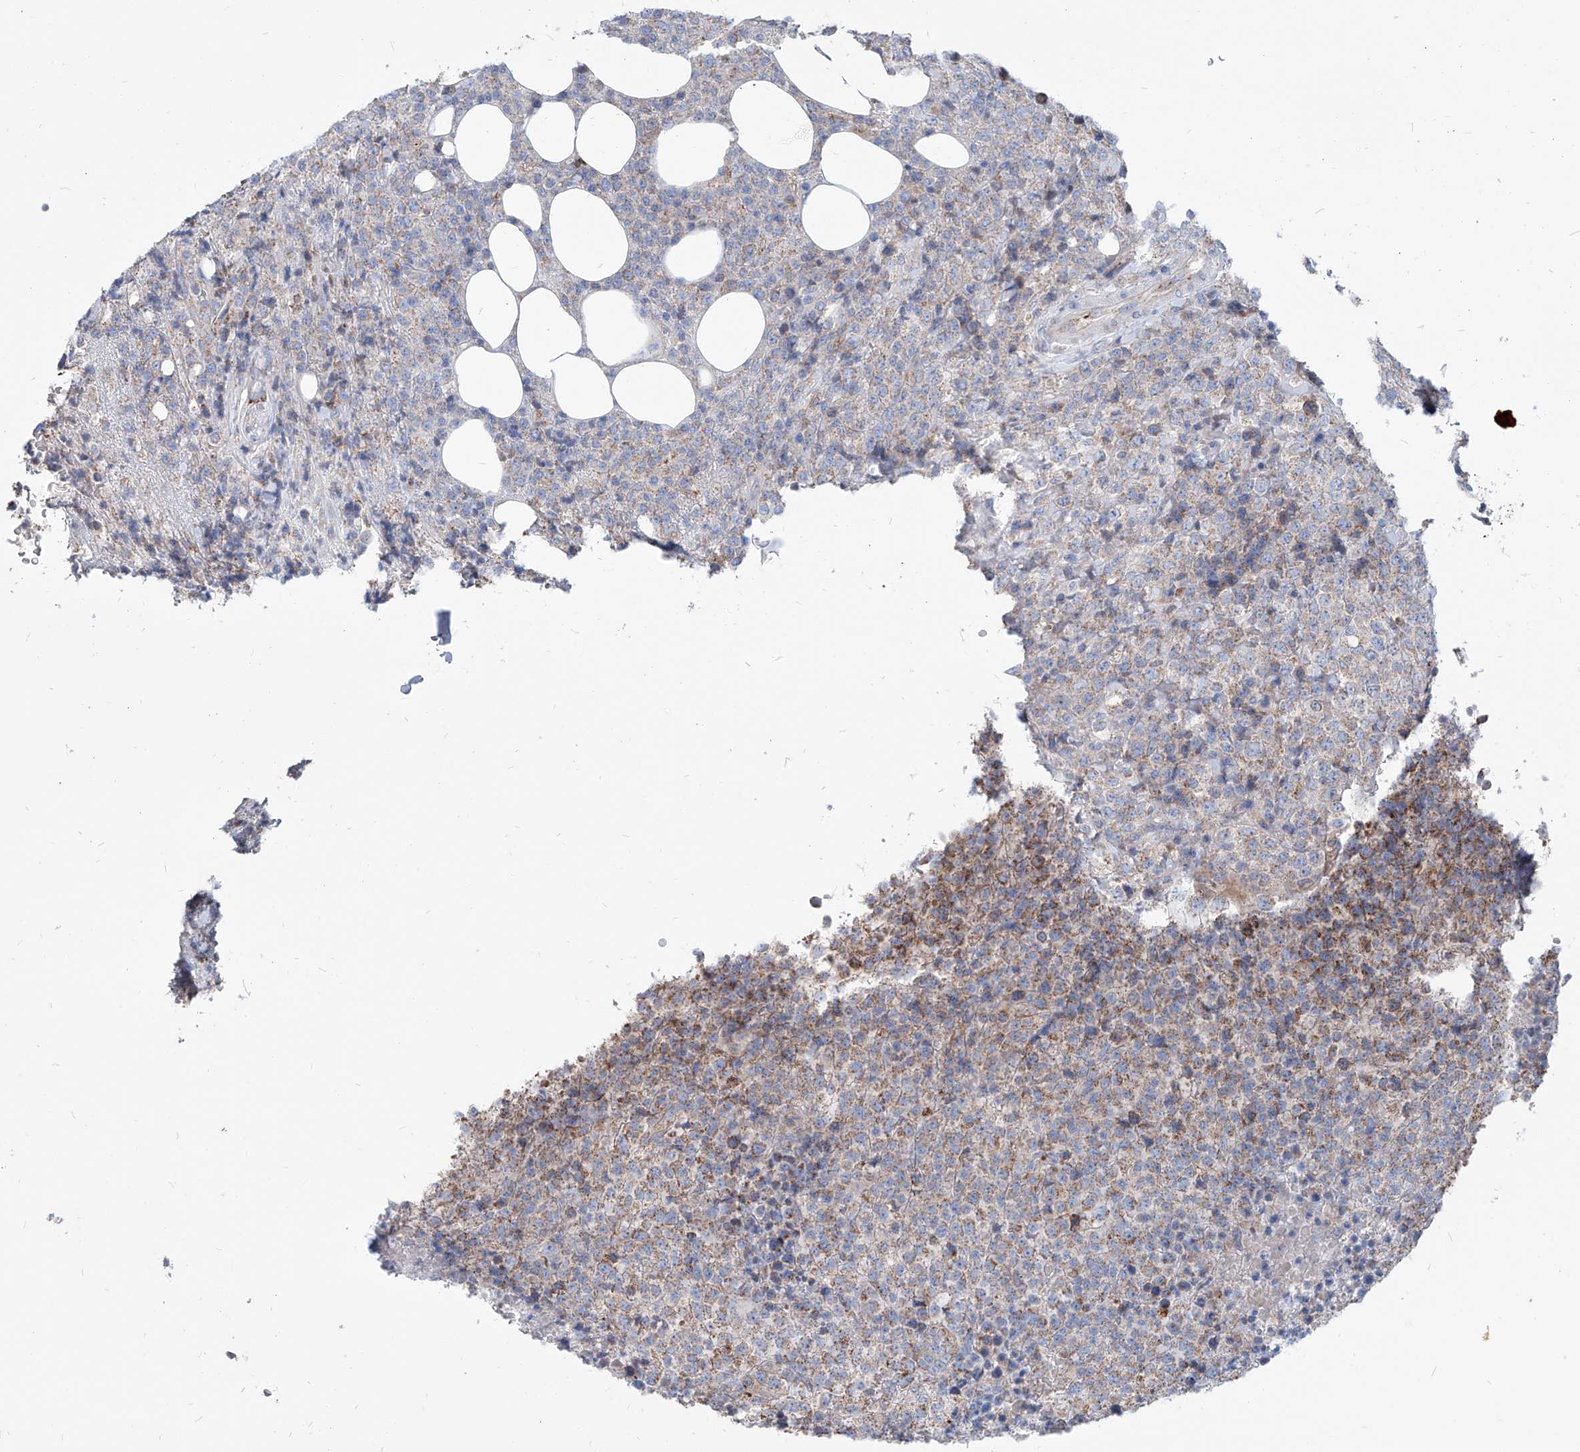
{"staining": {"intensity": "weak", "quantity": "25%-75%", "location": "cytoplasmic/membranous"}, "tissue": "lymphoma", "cell_type": "Tumor cells", "image_type": "cancer", "snomed": [{"axis": "morphology", "description": "Malignant lymphoma, non-Hodgkin's type, High grade"}, {"axis": "topography", "description": "Lymph node"}], "caption": "IHC (DAB (3,3'-diaminobenzidine)) staining of lymphoma displays weak cytoplasmic/membranous protein expression in approximately 25%-75% of tumor cells.", "gene": "AGPS", "patient": {"sex": "male", "age": 13}}